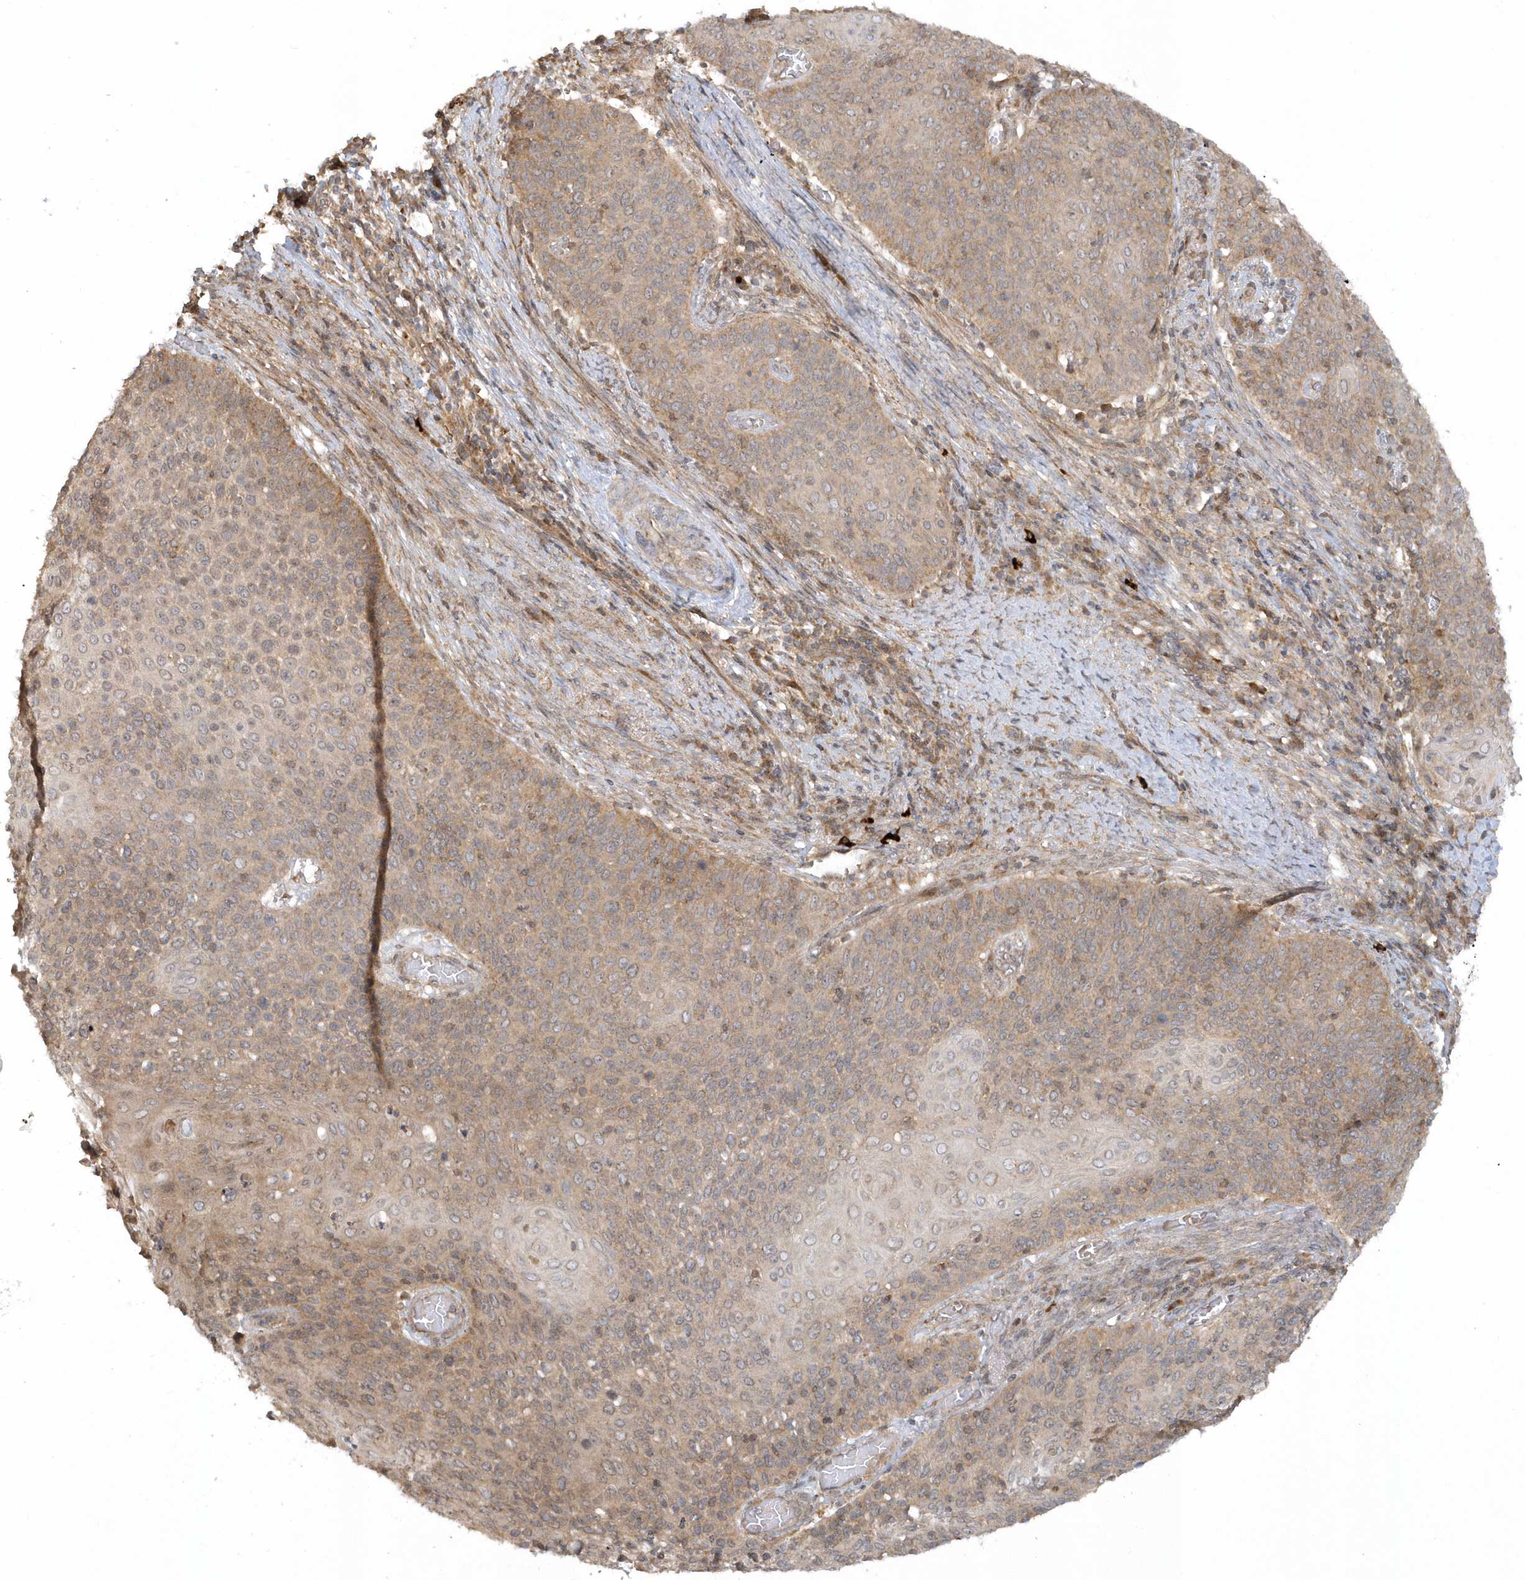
{"staining": {"intensity": "moderate", "quantity": ">75%", "location": "cytoplasmic/membranous"}, "tissue": "cervical cancer", "cell_type": "Tumor cells", "image_type": "cancer", "snomed": [{"axis": "morphology", "description": "Squamous cell carcinoma, NOS"}, {"axis": "topography", "description": "Cervix"}], "caption": "This is an image of IHC staining of cervical squamous cell carcinoma, which shows moderate staining in the cytoplasmic/membranous of tumor cells.", "gene": "THG1L", "patient": {"sex": "female", "age": 39}}